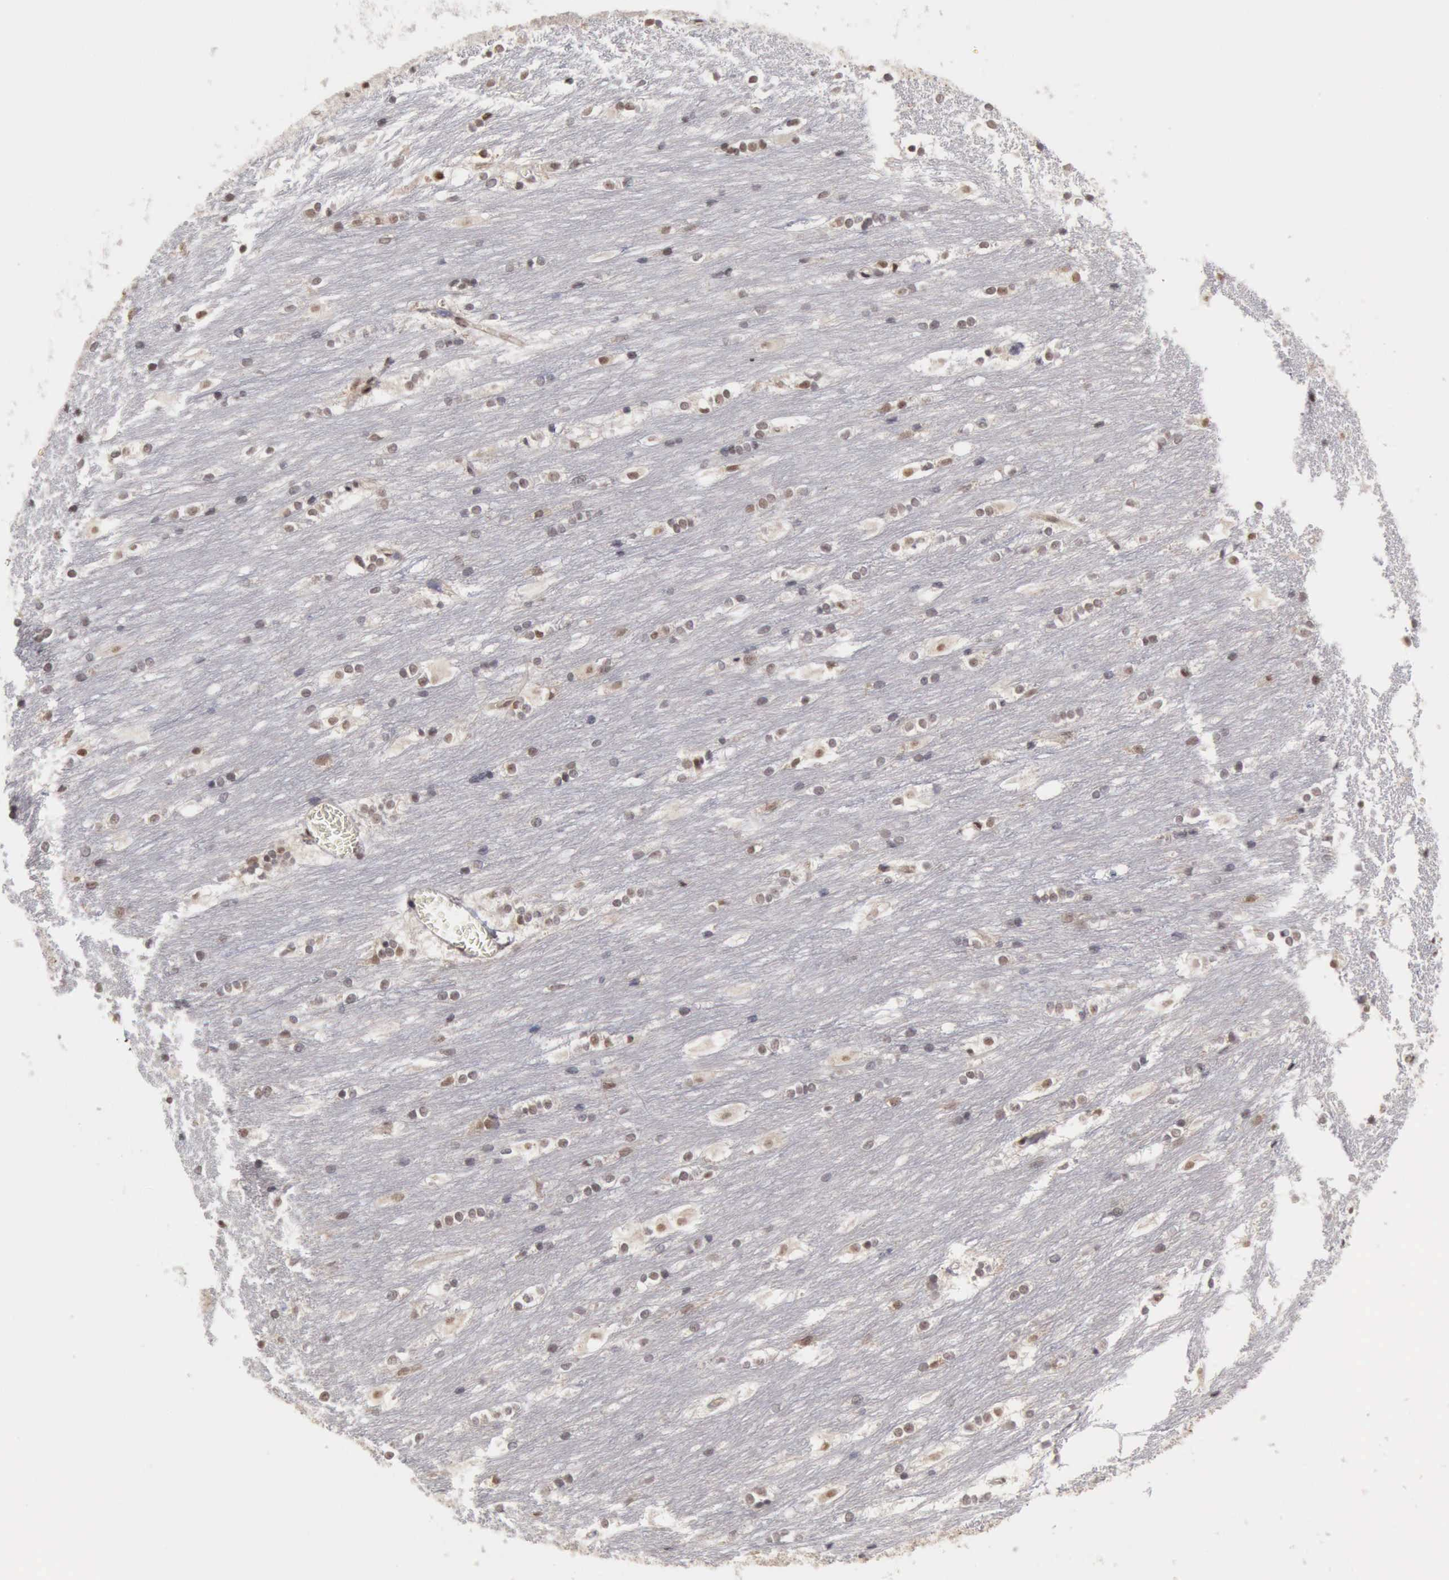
{"staining": {"intensity": "moderate", "quantity": "25%-75%", "location": "nuclear"}, "tissue": "caudate", "cell_type": "Glial cells", "image_type": "normal", "snomed": [{"axis": "morphology", "description": "Normal tissue, NOS"}, {"axis": "topography", "description": "Lateral ventricle wall"}], "caption": "Caudate stained with DAB (3,3'-diaminobenzidine) immunohistochemistry (IHC) reveals medium levels of moderate nuclear positivity in about 25%-75% of glial cells. Using DAB (brown) and hematoxylin (blue) stains, captured at high magnification using brightfield microscopy.", "gene": "CDKN2A", "patient": {"sex": "female", "age": 19}}